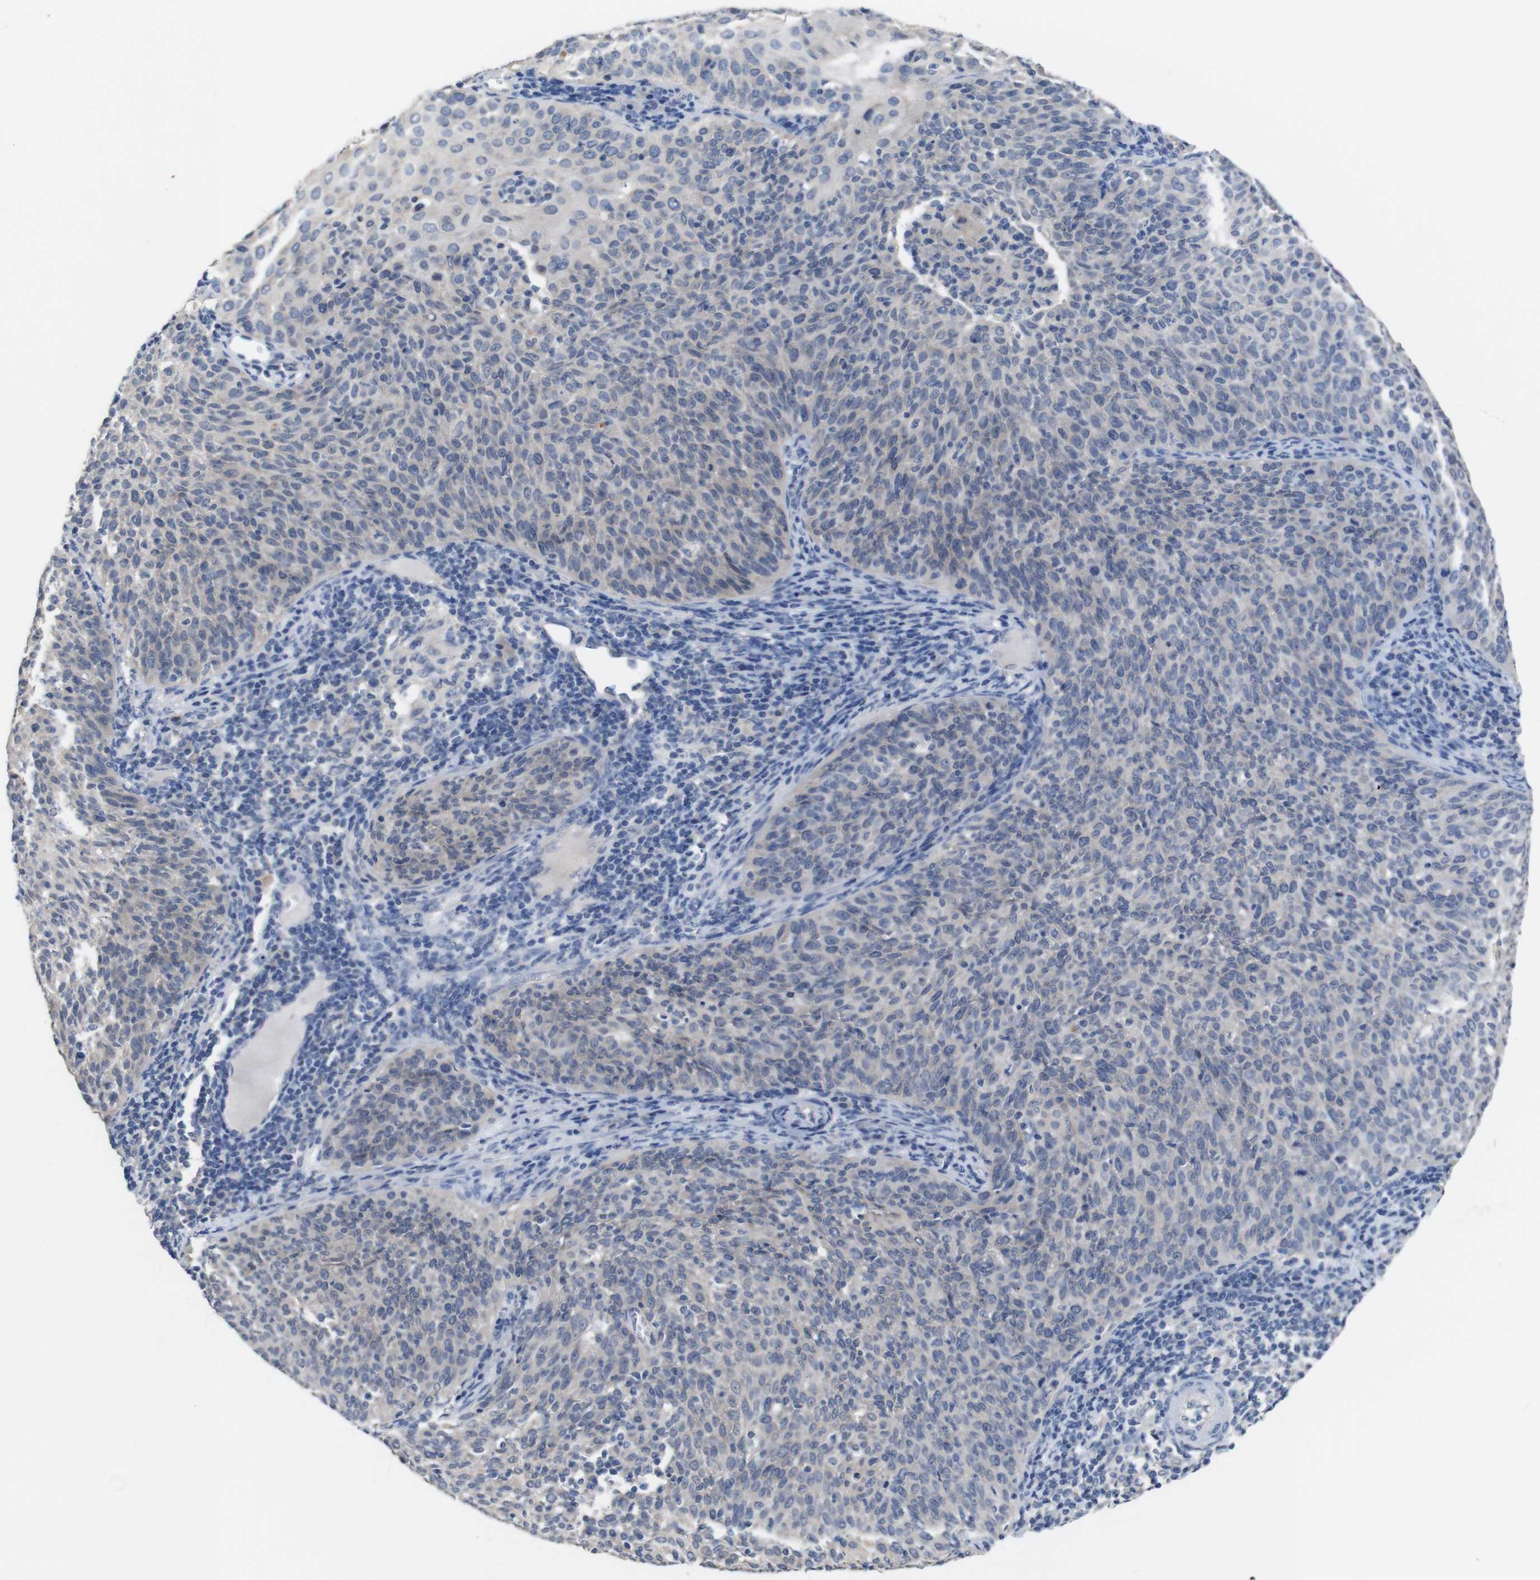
{"staining": {"intensity": "negative", "quantity": "none", "location": "none"}, "tissue": "cervical cancer", "cell_type": "Tumor cells", "image_type": "cancer", "snomed": [{"axis": "morphology", "description": "Squamous cell carcinoma, NOS"}, {"axis": "topography", "description": "Cervix"}], "caption": "Protein analysis of squamous cell carcinoma (cervical) displays no significant positivity in tumor cells. Brightfield microscopy of immunohistochemistry (IHC) stained with DAB (brown) and hematoxylin (blue), captured at high magnification.", "gene": "HNF1A", "patient": {"sex": "female", "age": 38}}